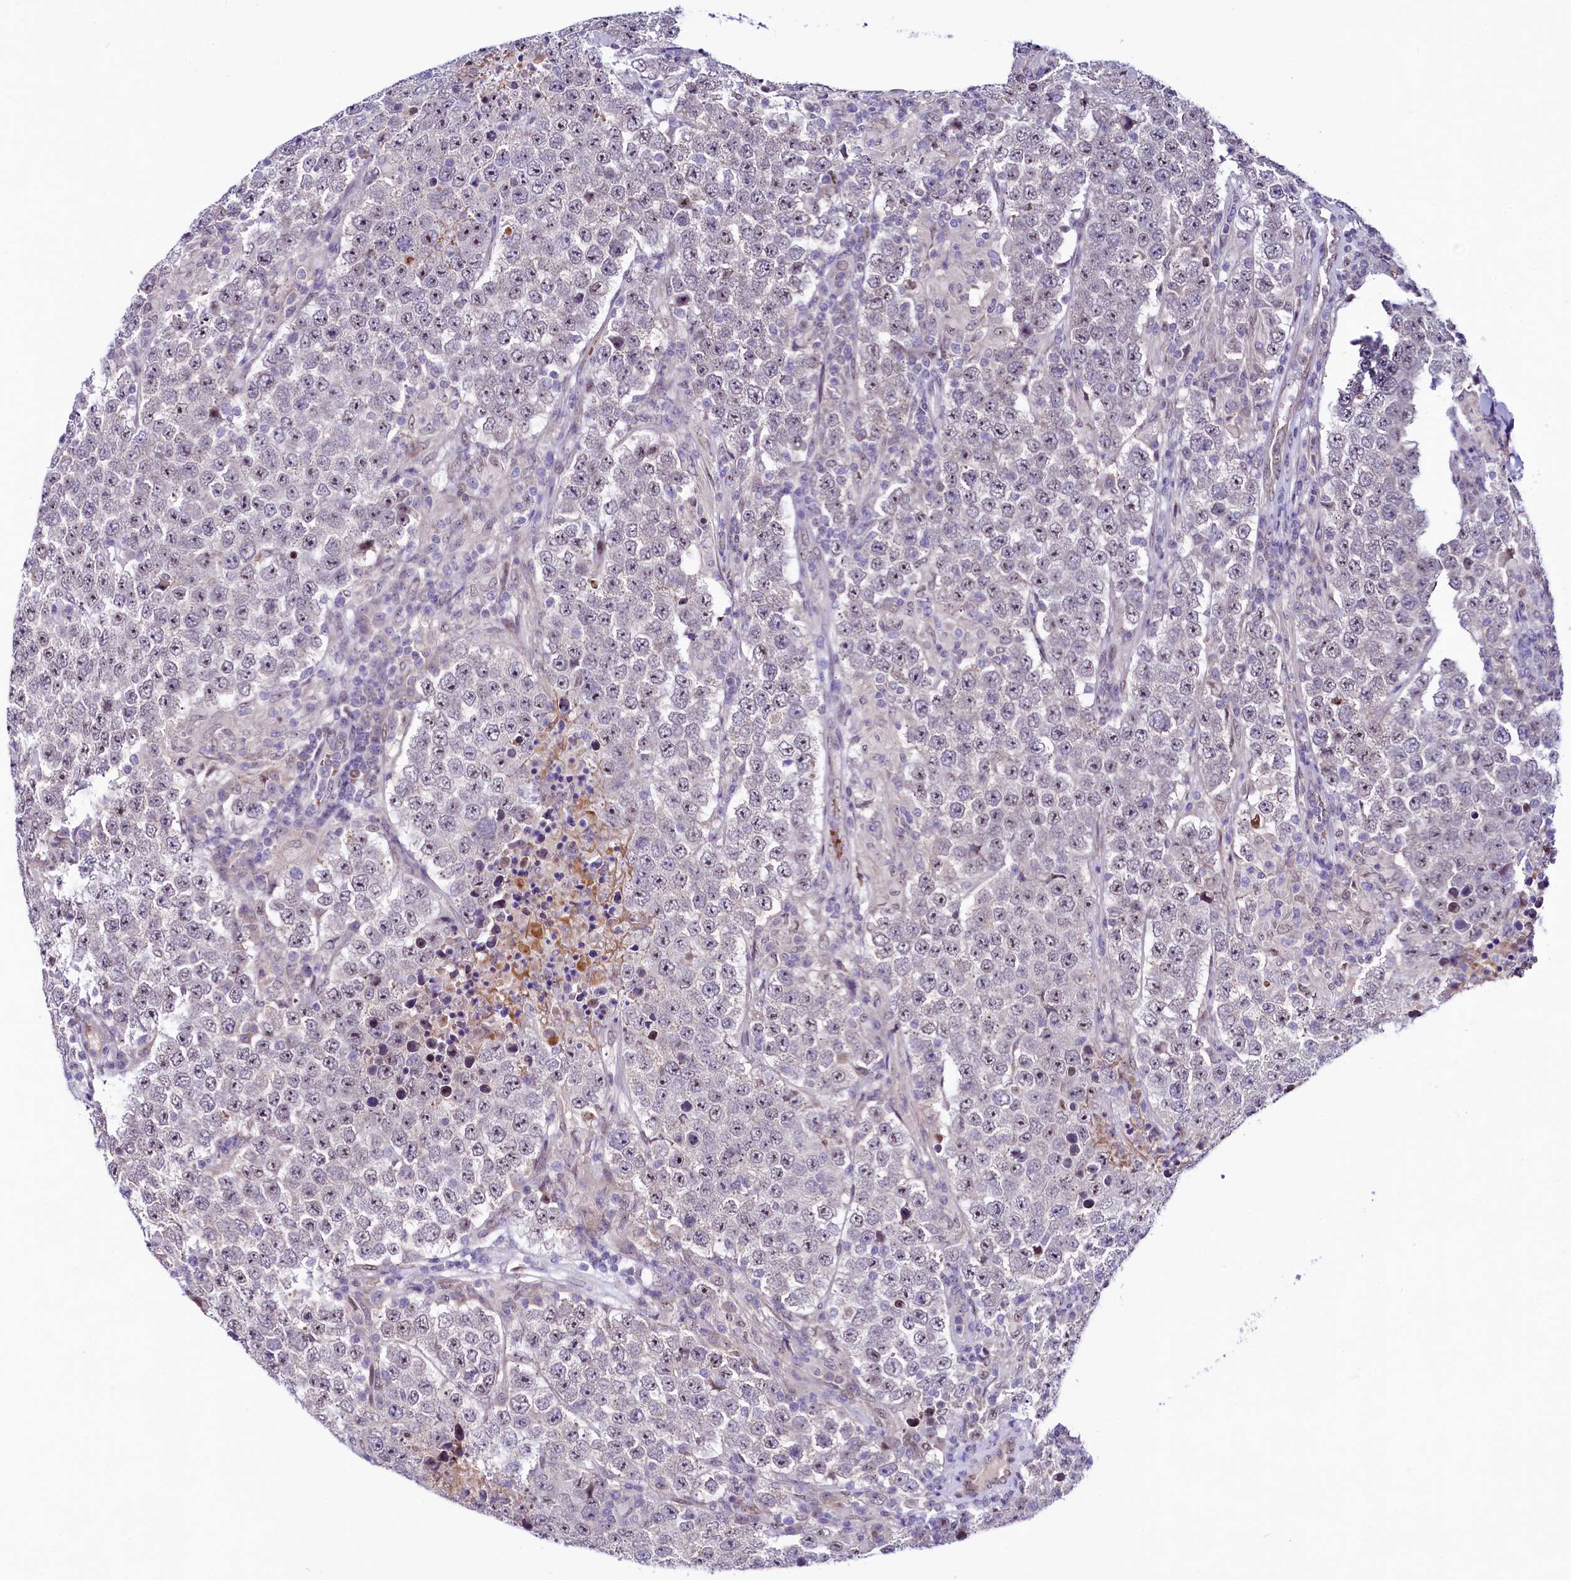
{"staining": {"intensity": "weak", "quantity": "<25%", "location": "nuclear"}, "tissue": "testis cancer", "cell_type": "Tumor cells", "image_type": "cancer", "snomed": [{"axis": "morphology", "description": "Normal tissue, NOS"}, {"axis": "morphology", "description": "Urothelial carcinoma, High grade"}, {"axis": "morphology", "description": "Seminoma, NOS"}, {"axis": "morphology", "description": "Carcinoma, Embryonal, NOS"}, {"axis": "topography", "description": "Urinary bladder"}, {"axis": "topography", "description": "Testis"}], "caption": "High magnification brightfield microscopy of testis seminoma stained with DAB (brown) and counterstained with hematoxylin (blue): tumor cells show no significant positivity.", "gene": "LEUTX", "patient": {"sex": "male", "age": 41}}